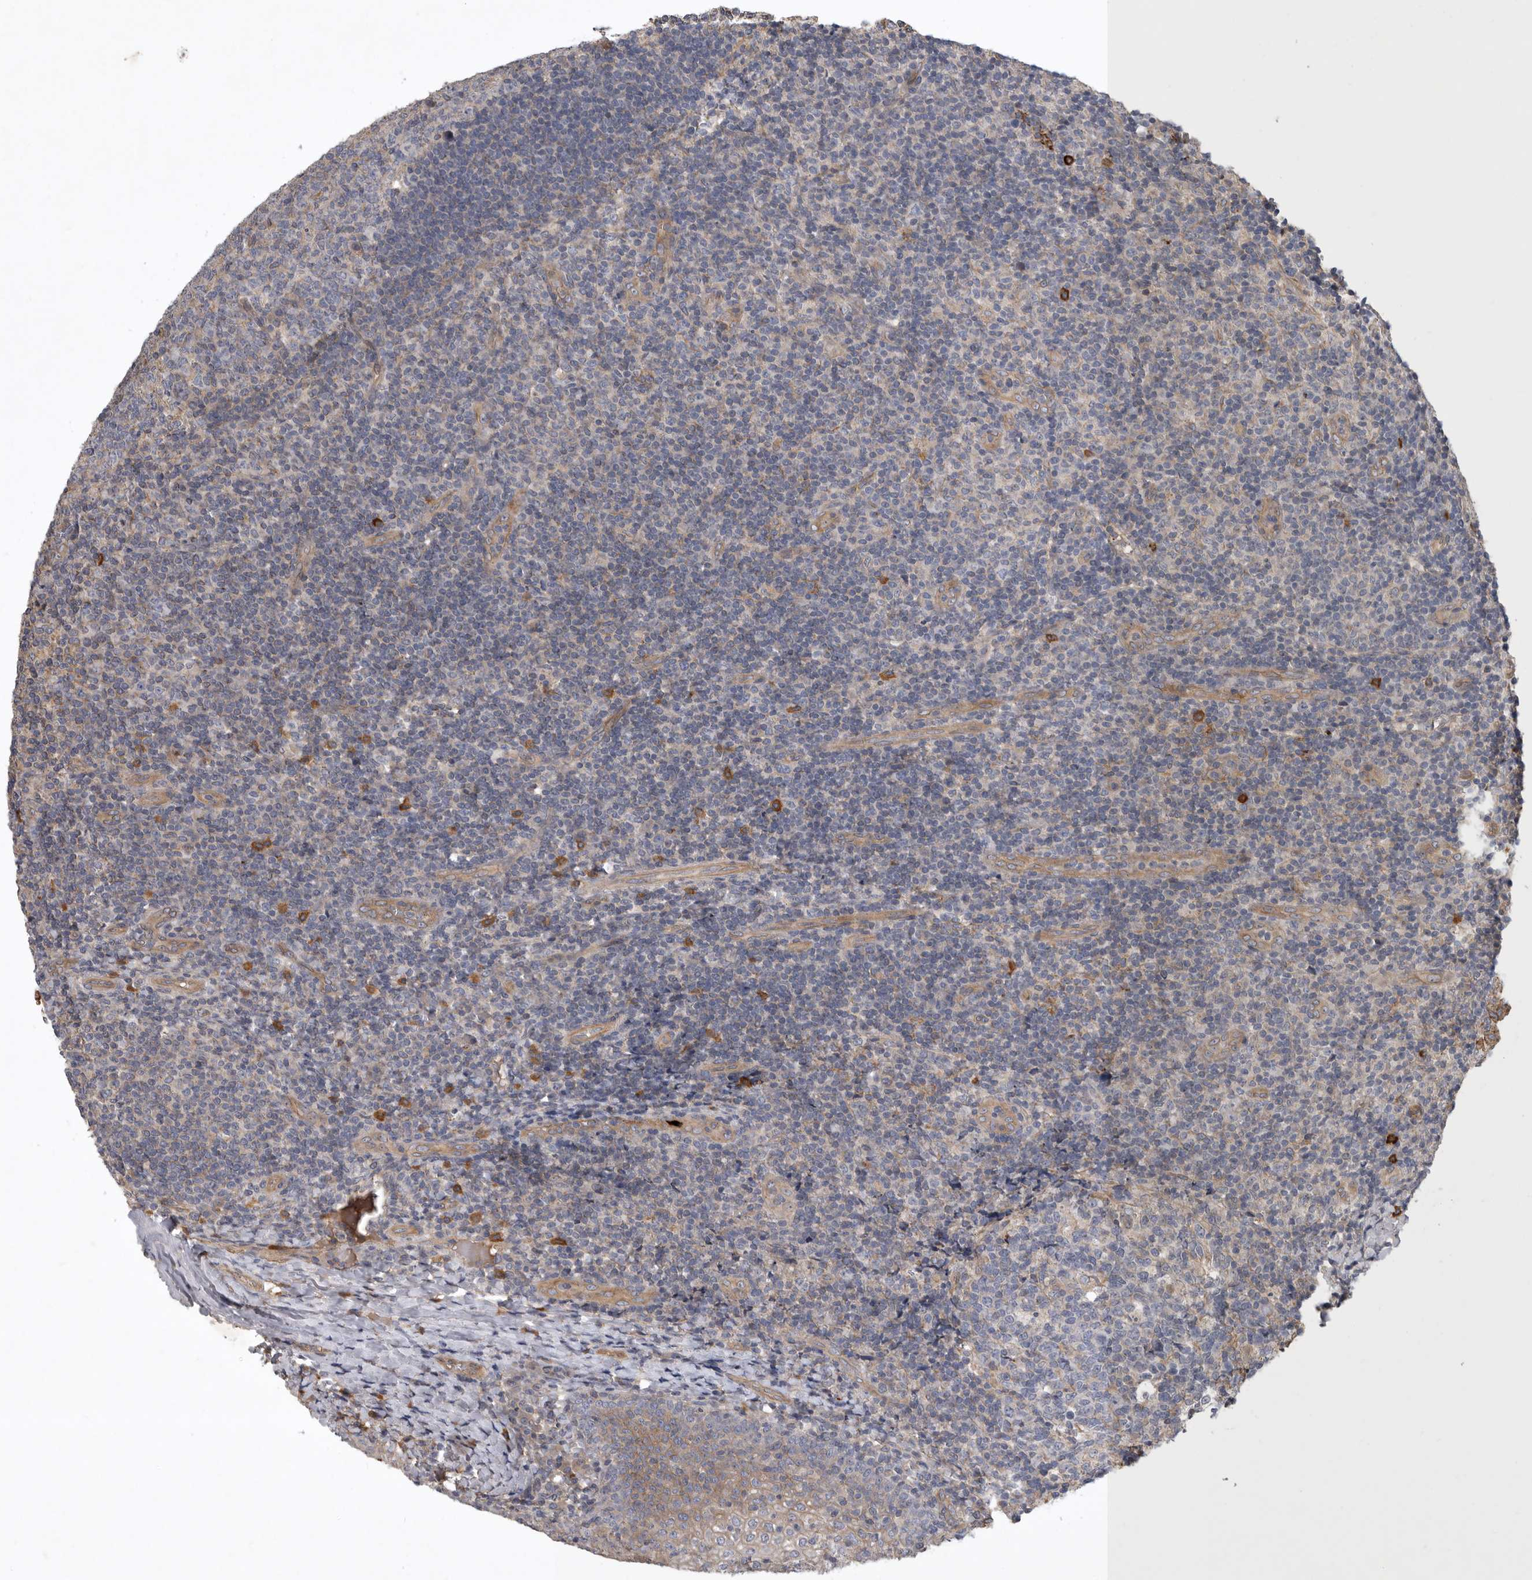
{"staining": {"intensity": "moderate", "quantity": "25%-75%", "location": "cytoplasmic/membranous"}, "tissue": "tonsil", "cell_type": "Germinal center cells", "image_type": "normal", "snomed": [{"axis": "morphology", "description": "Normal tissue, NOS"}, {"axis": "topography", "description": "Tonsil"}], "caption": "A medium amount of moderate cytoplasmic/membranous expression is present in about 25%-75% of germinal center cells in normal tonsil. (IHC, brightfield microscopy, high magnification).", "gene": "MLPH", "patient": {"sex": "female", "age": 19}}